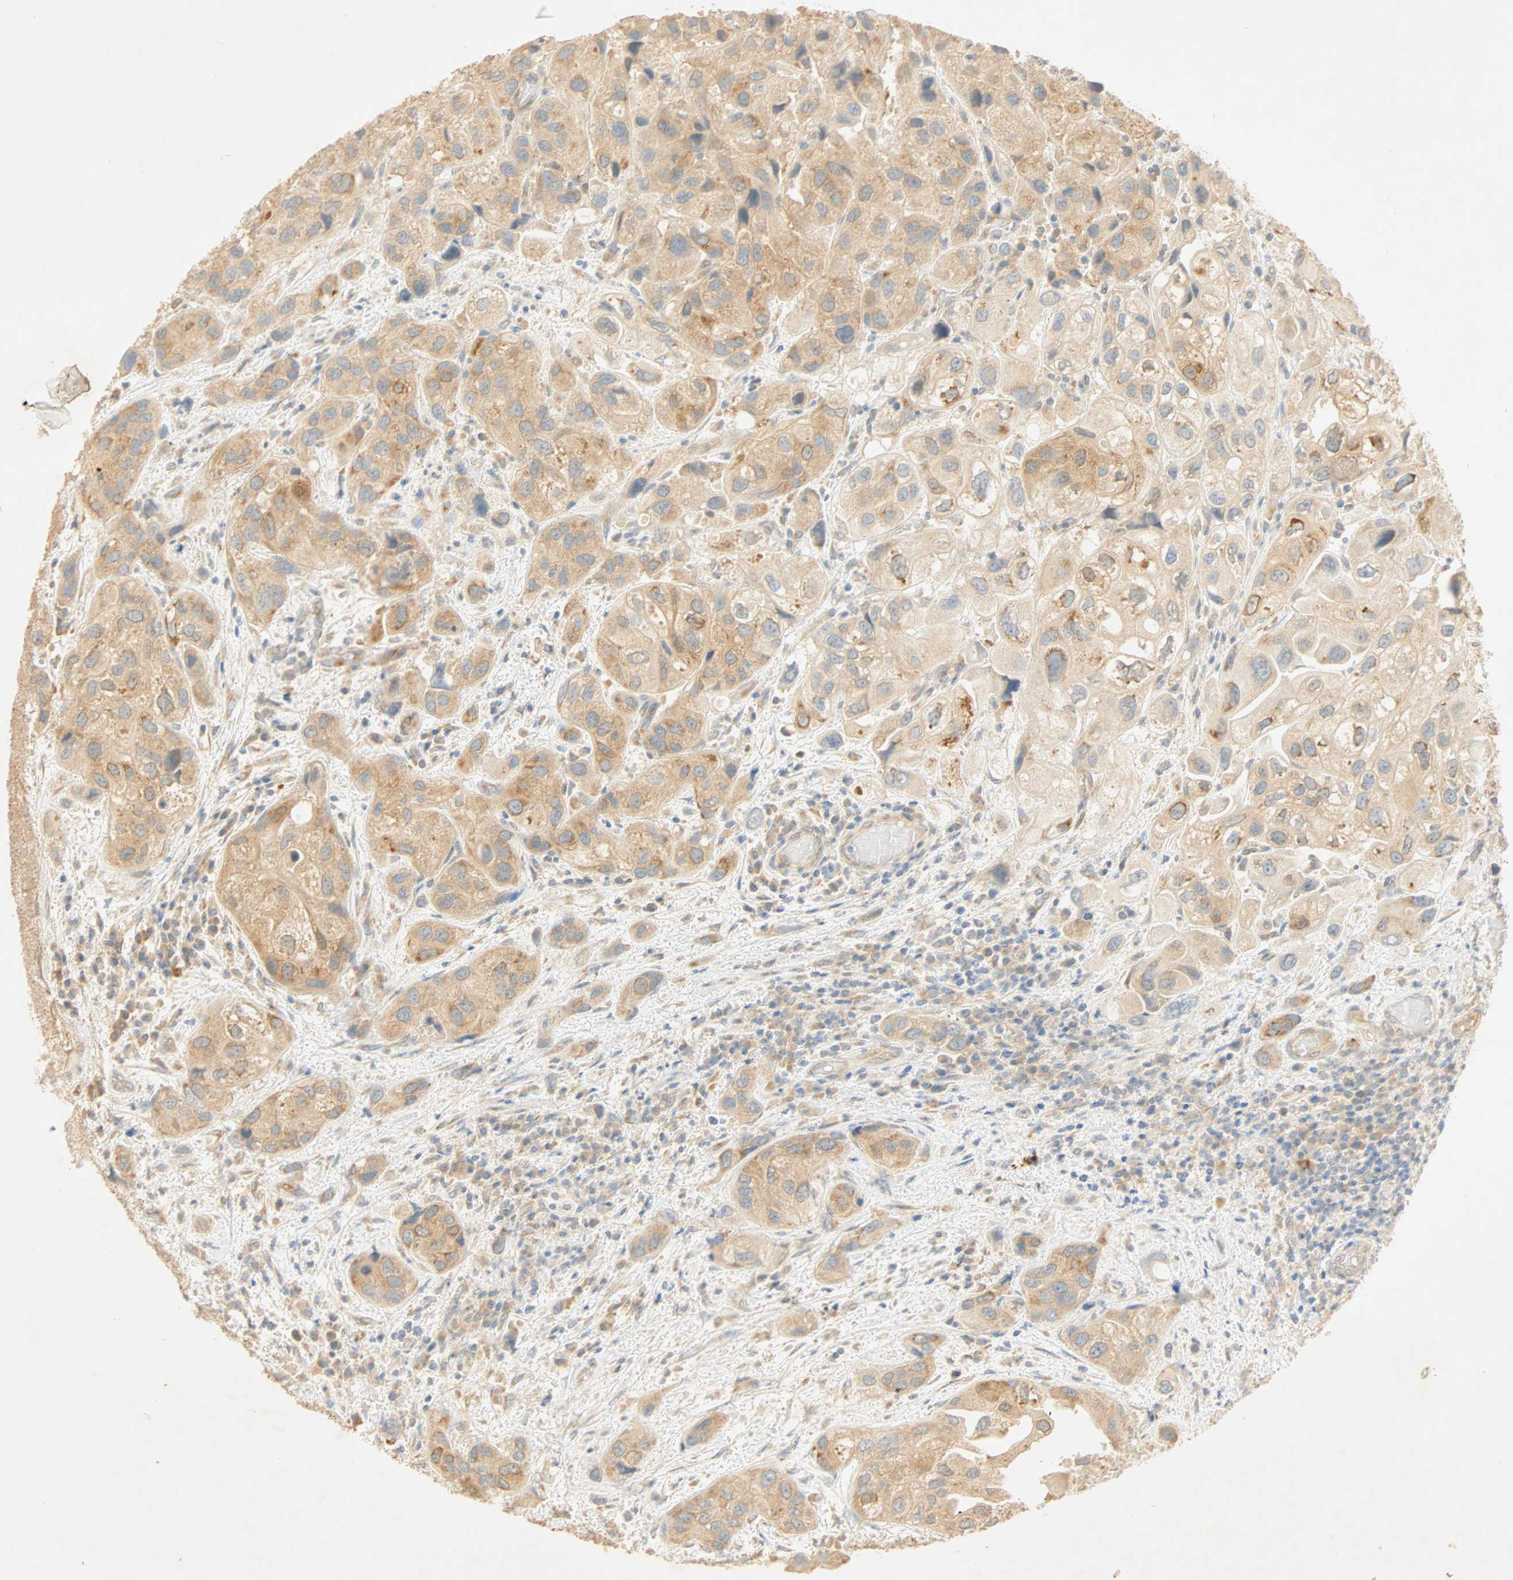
{"staining": {"intensity": "moderate", "quantity": ">75%", "location": "cytoplasmic/membranous"}, "tissue": "urothelial cancer", "cell_type": "Tumor cells", "image_type": "cancer", "snomed": [{"axis": "morphology", "description": "Urothelial carcinoma, High grade"}, {"axis": "topography", "description": "Urinary bladder"}], "caption": "Tumor cells show moderate cytoplasmic/membranous staining in approximately >75% of cells in urothelial cancer. Using DAB (brown) and hematoxylin (blue) stains, captured at high magnification using brightfield microscopy.", "gene": "SELENBP1", "patient": {"sex": "female", "age": 64}}